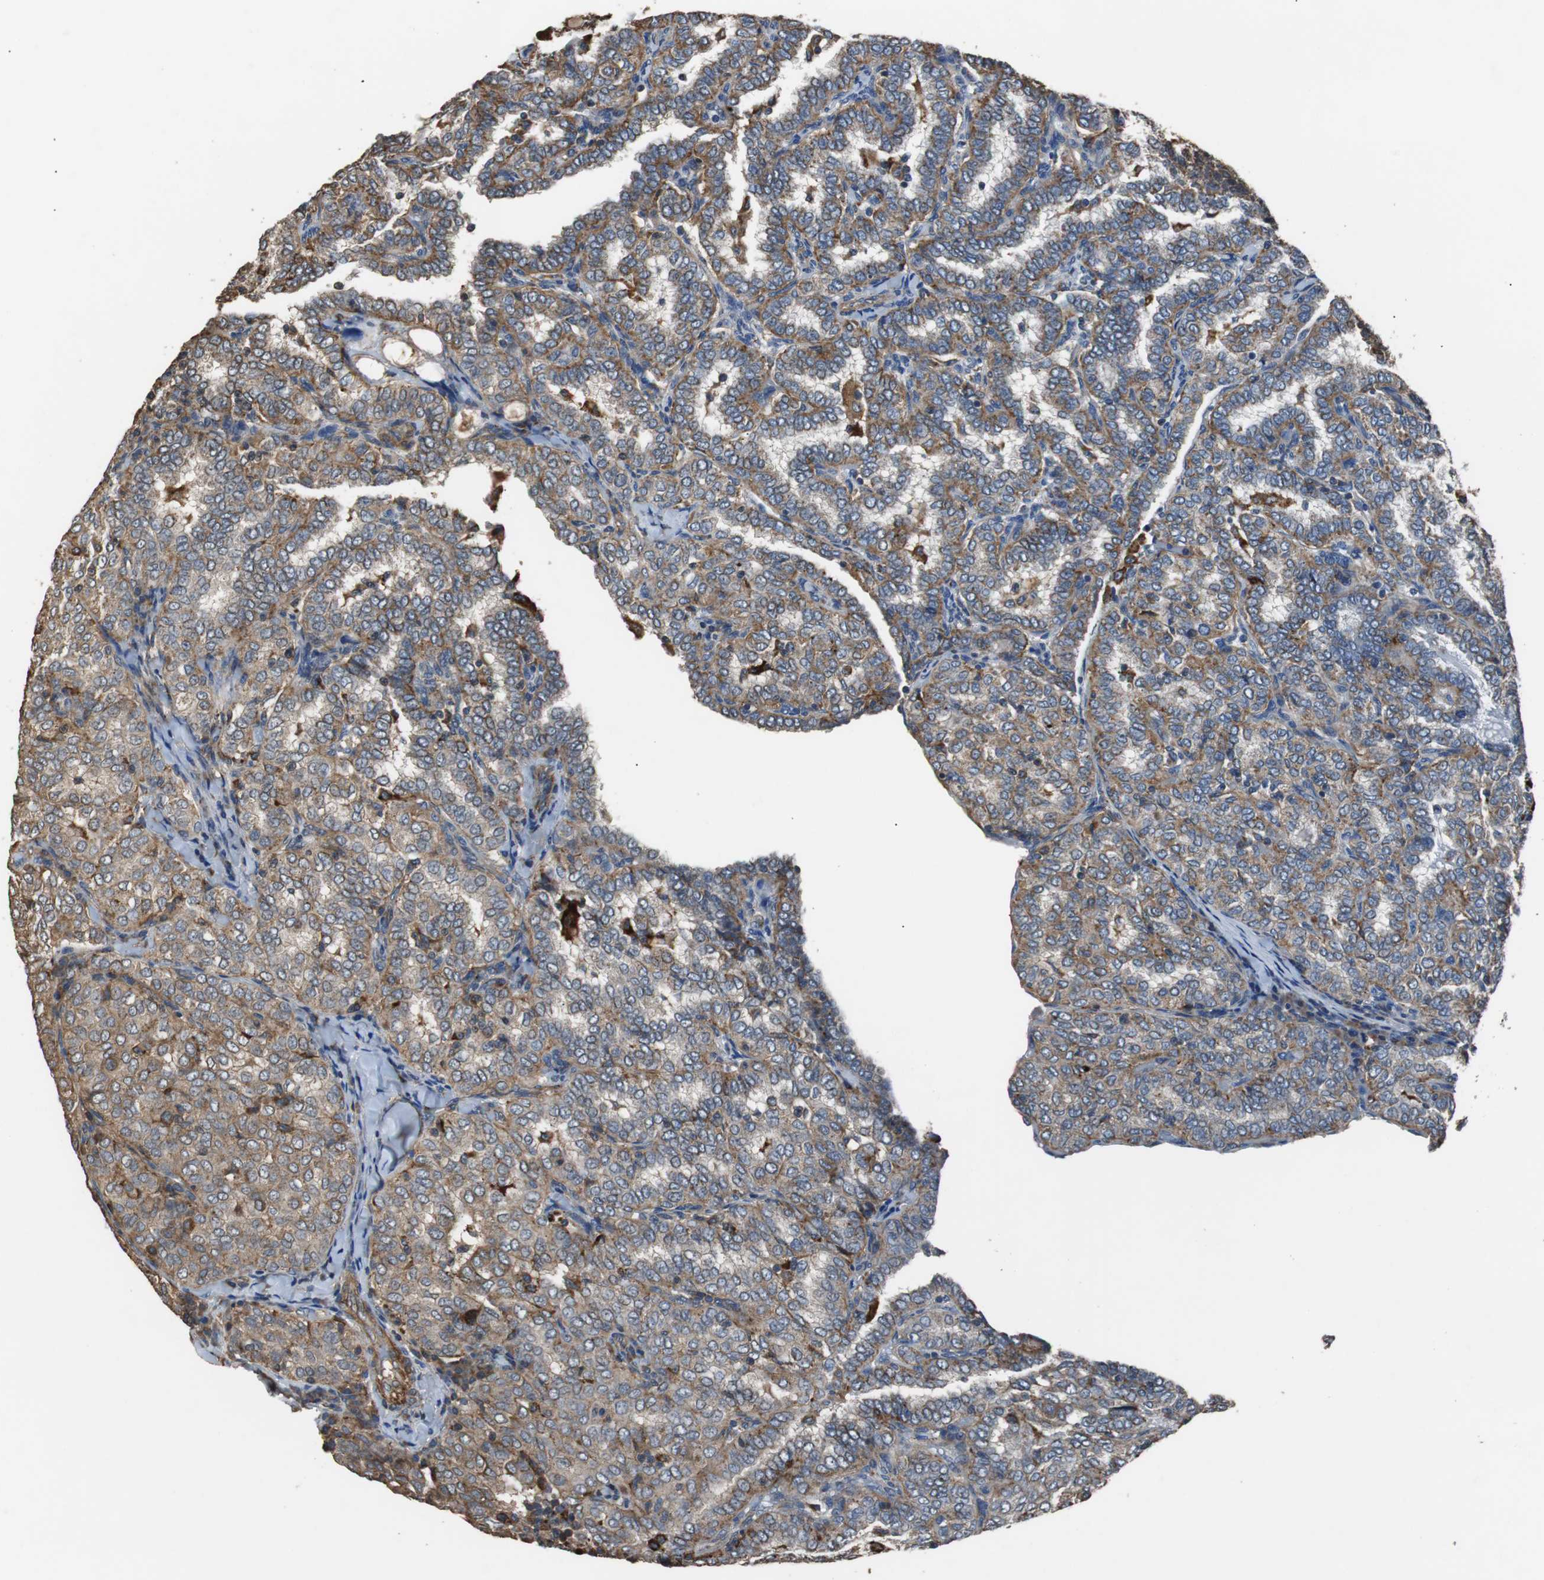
{"staining": {"intensity": "moderate", "quantity": ">75%", "location": "cytoplasmic/membranous"}, "tissue": "thyroid cancer", "cell_type": "Tumor cells", "image_type": "cancer", "snomed": [{"axis": "morphology", "description": "Papillary adenocarcinoma, NOS"}, {"axis": "topography", "description": "Thyroid gland"}], "caption": "The immunohistochemical stain labels moderate cytoplasmic/membranous positivity in tumor cells of thyroid cancer tissue.", "gene": "PITRM1", "patient": {"sex": "female", "age": 30}}